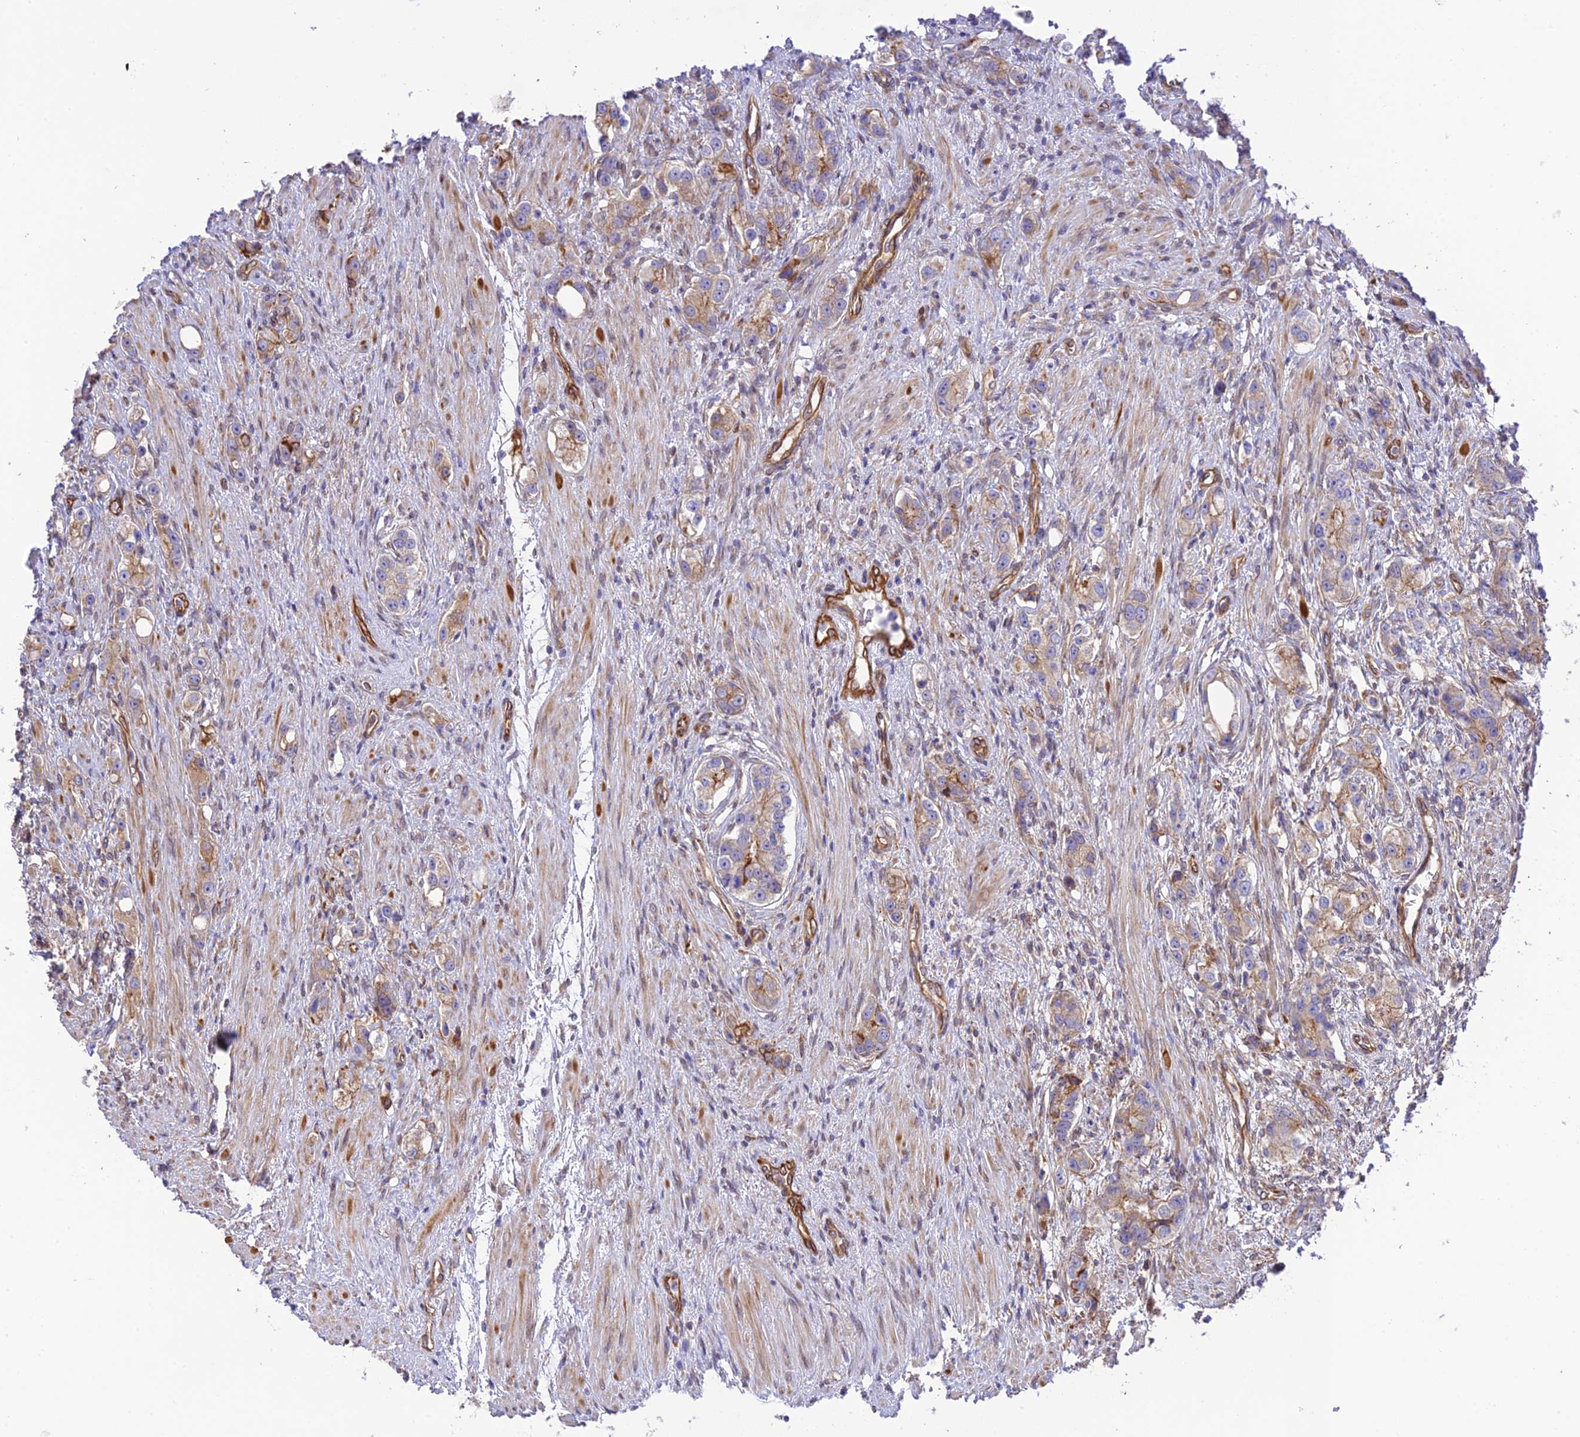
{"staining": {"intensity": "moderate", "quantity": "<25%", "location": "cytoplasmic/membranous"}, "tissue": "prostate cancer", "cell_type": "Tumor cells", "image_type": "cancer", "snomed": [{"axis": "morphology", "description": "Adenocarcinoma, High grade"}, {"axis": "topography", "description": "Prostate"}], "caption": "Adenocarcinoma (high-grade) (prostate) stained for a protein shows moderate cytoplasmic/membranous positivity in tumor cells. (DAB = brown stain, brightfield microscopy at high magnification).", "gene": "EXOC3L4", "patient": {"sex": "male", "age": 63}}